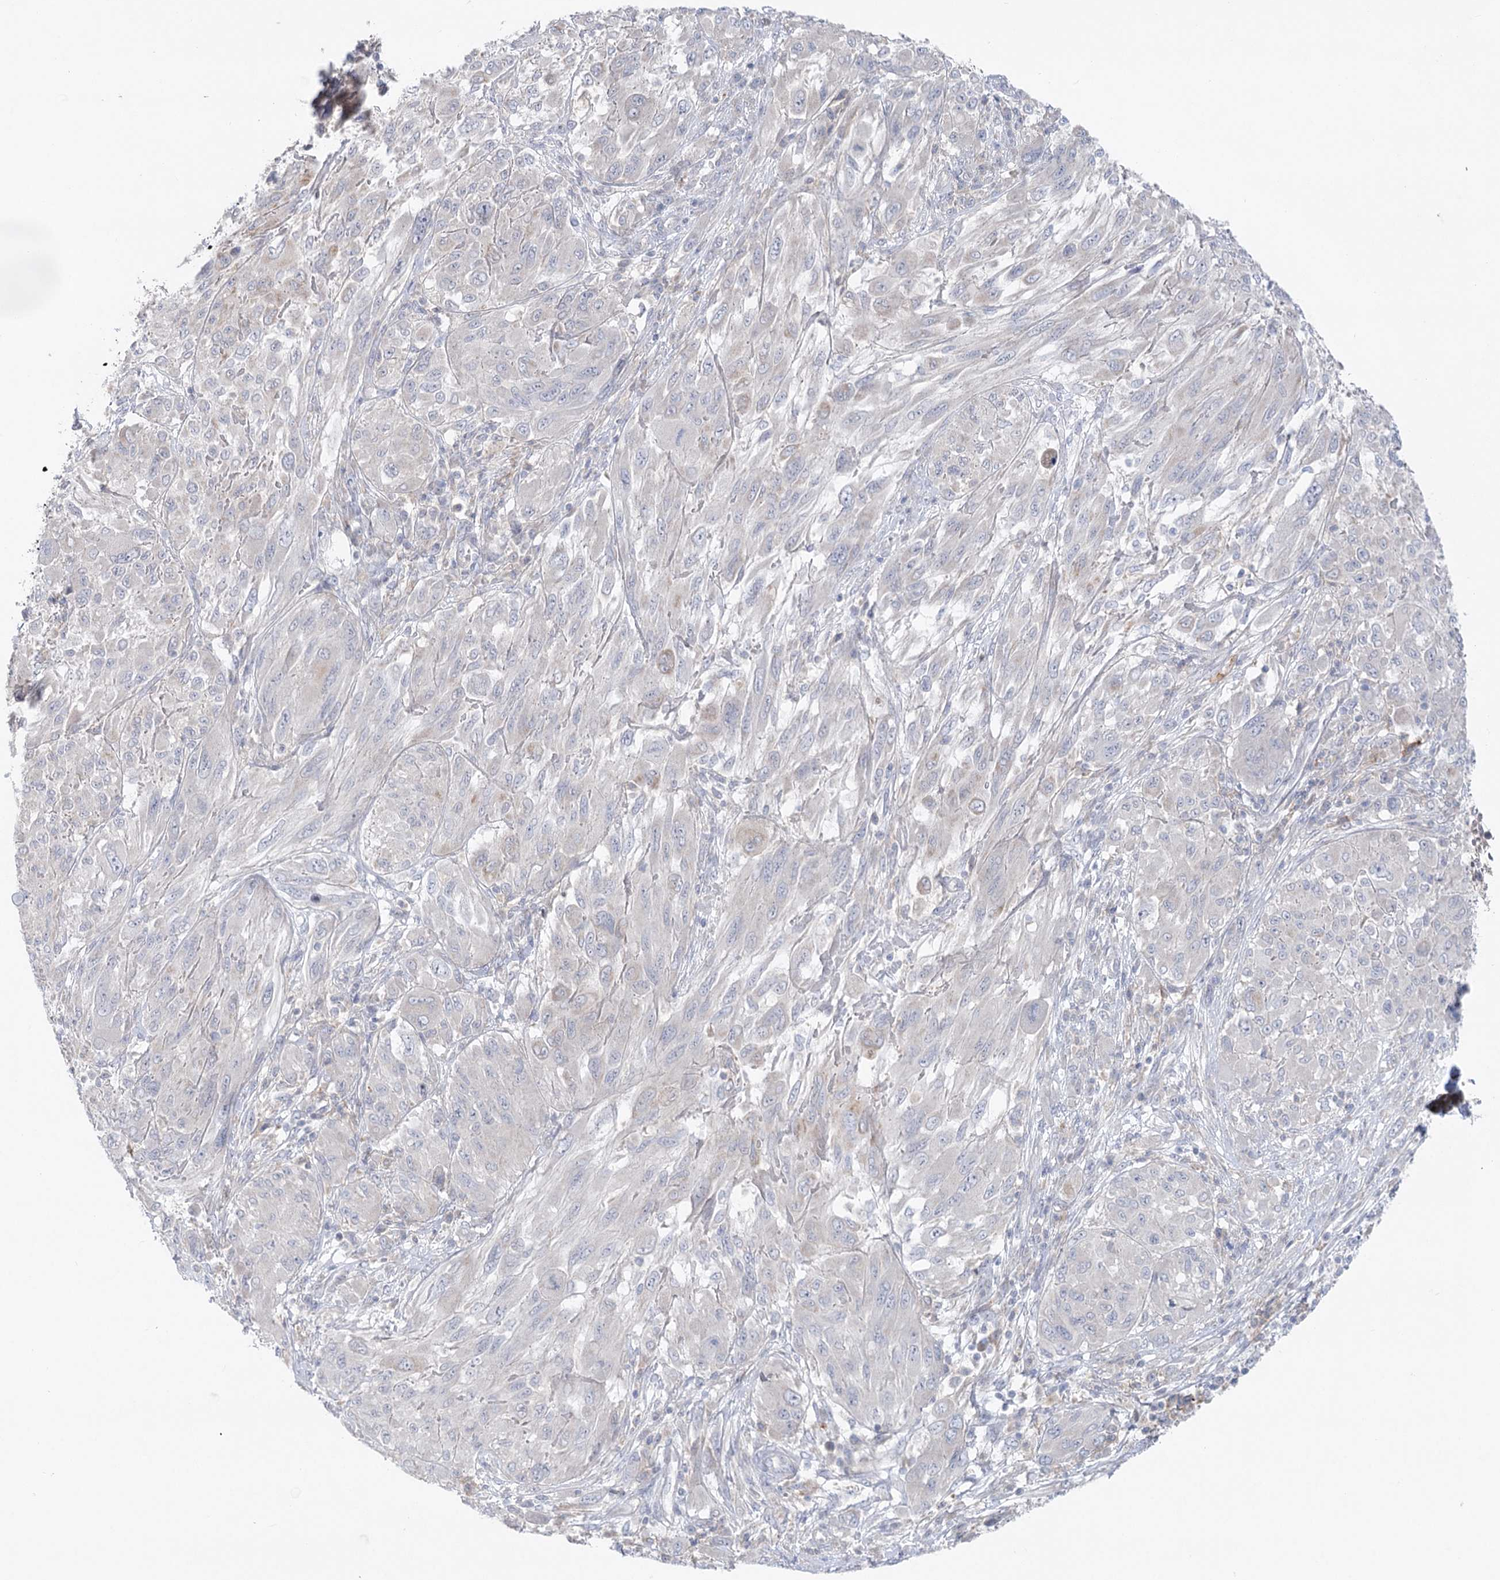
{"staining": {"intensity": "negative", "quantity": "none", "location": "none"}, "tissue": "melanoma", "cell_type": "Tumor cells", "image_type": "cancer", "snomed": [{"axis": "morphology", "description": "Malignant melanoma, NOS"}, {"axis": "topography", "description": "Skin"}], "caption": "Protein analysis of melanoma shows no significant expression in tumor cells. The staining is performed using DAB brown chromogen with nuclei counter-stained in using hematoxylin.", "gene": "SCN11A", "patient": {"sex": "female", "age": 91}}